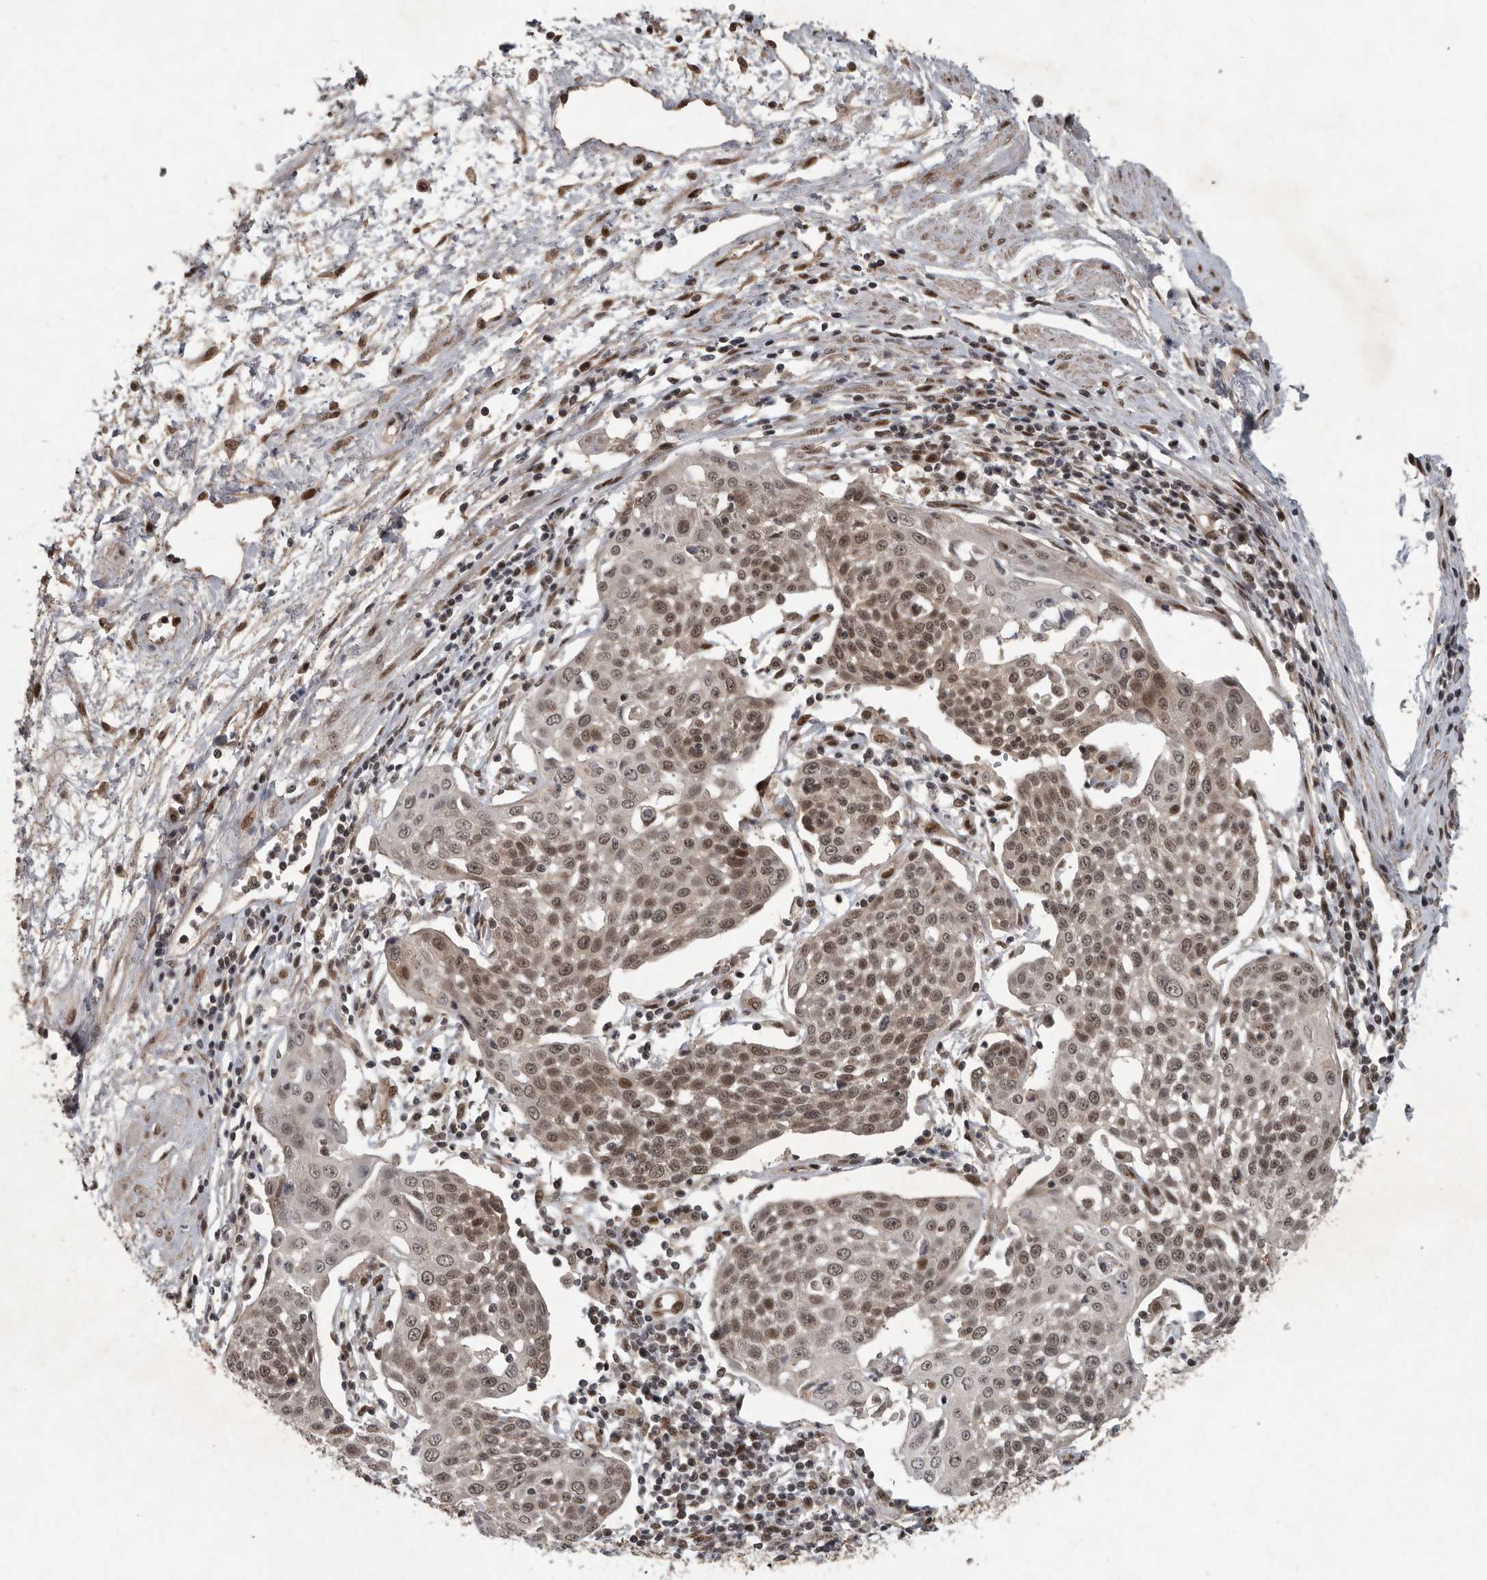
{"staining": {"intensity": "weak", "quantity": "25%-75%", "location": "nuclear"}, "tissue": "cervical cancer", "cell_type": "Tumor cells", "image_type": "cancer", "snomed": [{"axis": "morphology", "description": "Squamous cell carcinoma, NOS"}, {"axis": "topography", "description": "Cervix"}], "caption": "DAB (3,3'-diaminobenzidine) immunohistochemical staining of human cervical cancer (squamous cell carcinoma) demonstrates weak nuclear protein staining in about 25%-75% of tumor cells. (DAB (3,3'-diaminobenzidine) = brown stain, brightfield microscopy at high magnification).", "gene": "CDC27", "patient": {"sex": "female", "age": 34}}